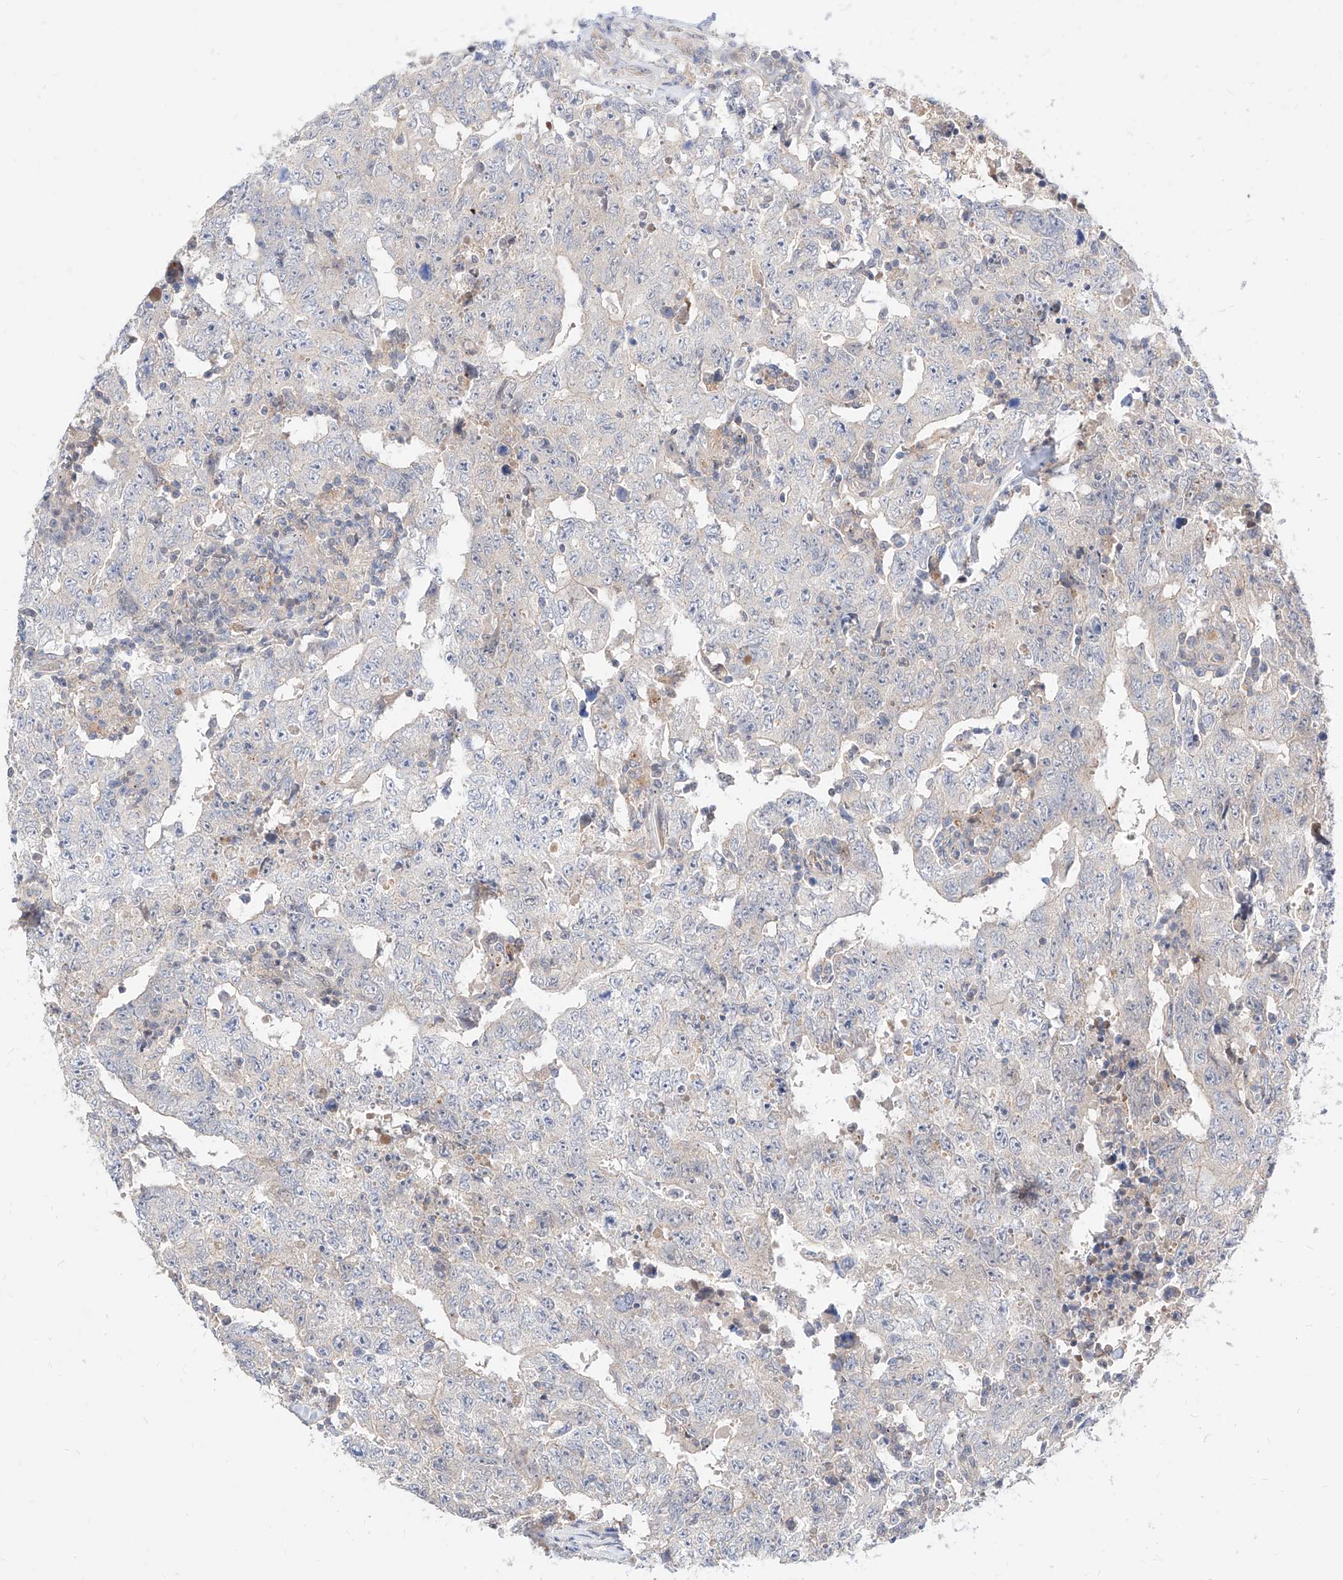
{"staining": {"intensity": "negative", "quantity": "none", "location": "none"}, "tissue": "testis cancer", "cell_type": "Tumor cells", "image_type": "cancer", "snomed": [{"axis": "morphology", "description": "Carcinoma, Embryonal, NOS"}, {"axis": "topography", "description": "Testis"}], "caption": "Human embryonal carcinoma (testis) stained for a protein using IHC reveals no positivity in tumor cells.", "gene": "TSNAX", "patient": {"sex": "male", "age": 26}}